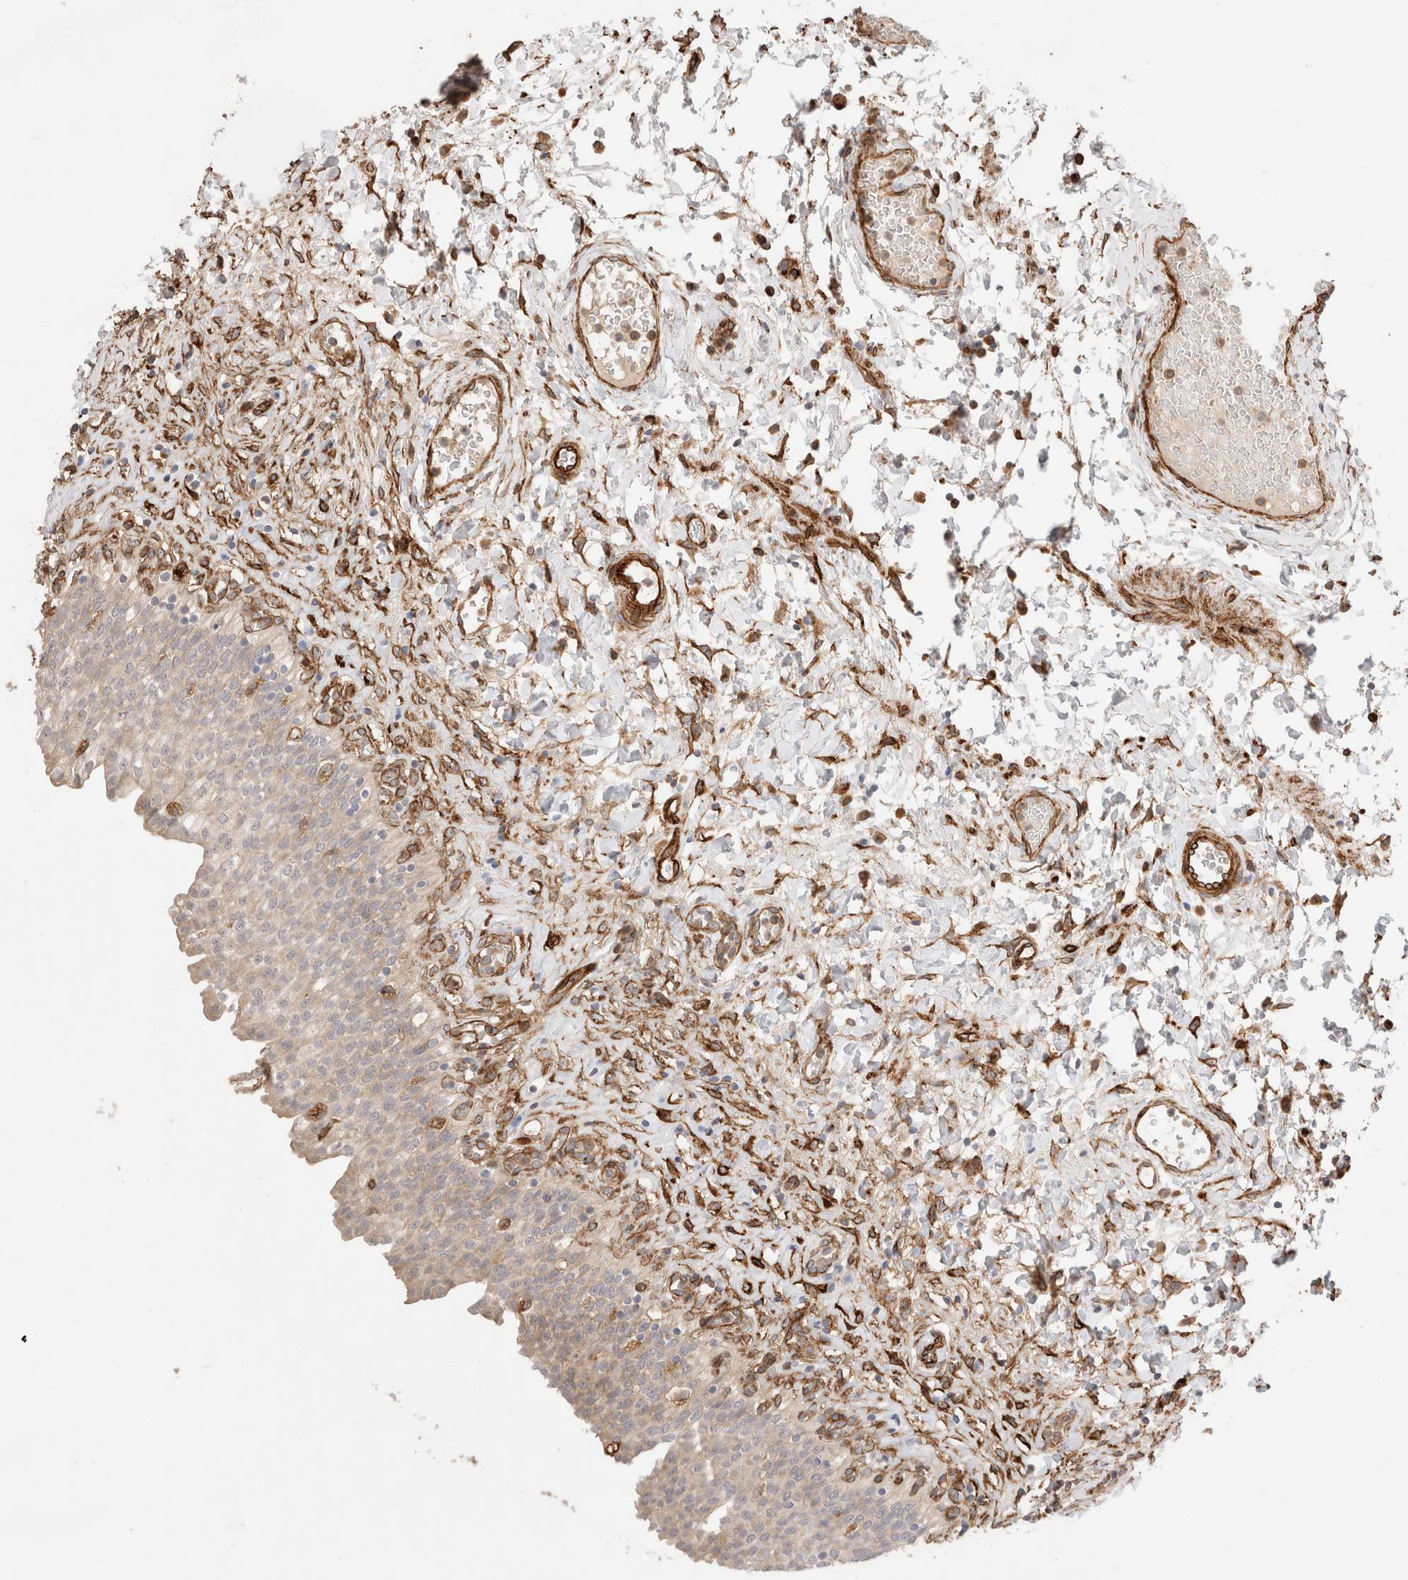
{"staining": {"intensity": "moderate", "quantity": "25%-75%", "location": "cytoplasmic/membranous"}, "tissue": "urinary bladder", "cell_type": "Urothelial cells", "image_type": "normal", "snomed": [{"axis": "morphology", "description": "Urothelial carcinoma, High grade"}, {"axis": "topography", "description": "Urinary bladder"}], "caption": "Immunohistochemistry (IHC) of normal urinary bladder demonstrates medium levels of moderate cytoplasmic/membranous staining in about 25%-75% of urothelial cells. (Stains: DAB in brown, nuclei in blue, Microscopy: brightfield microscopy at high magnification).", "gene": "RAB32", "patient": {"sex": "male", "age": 46}}